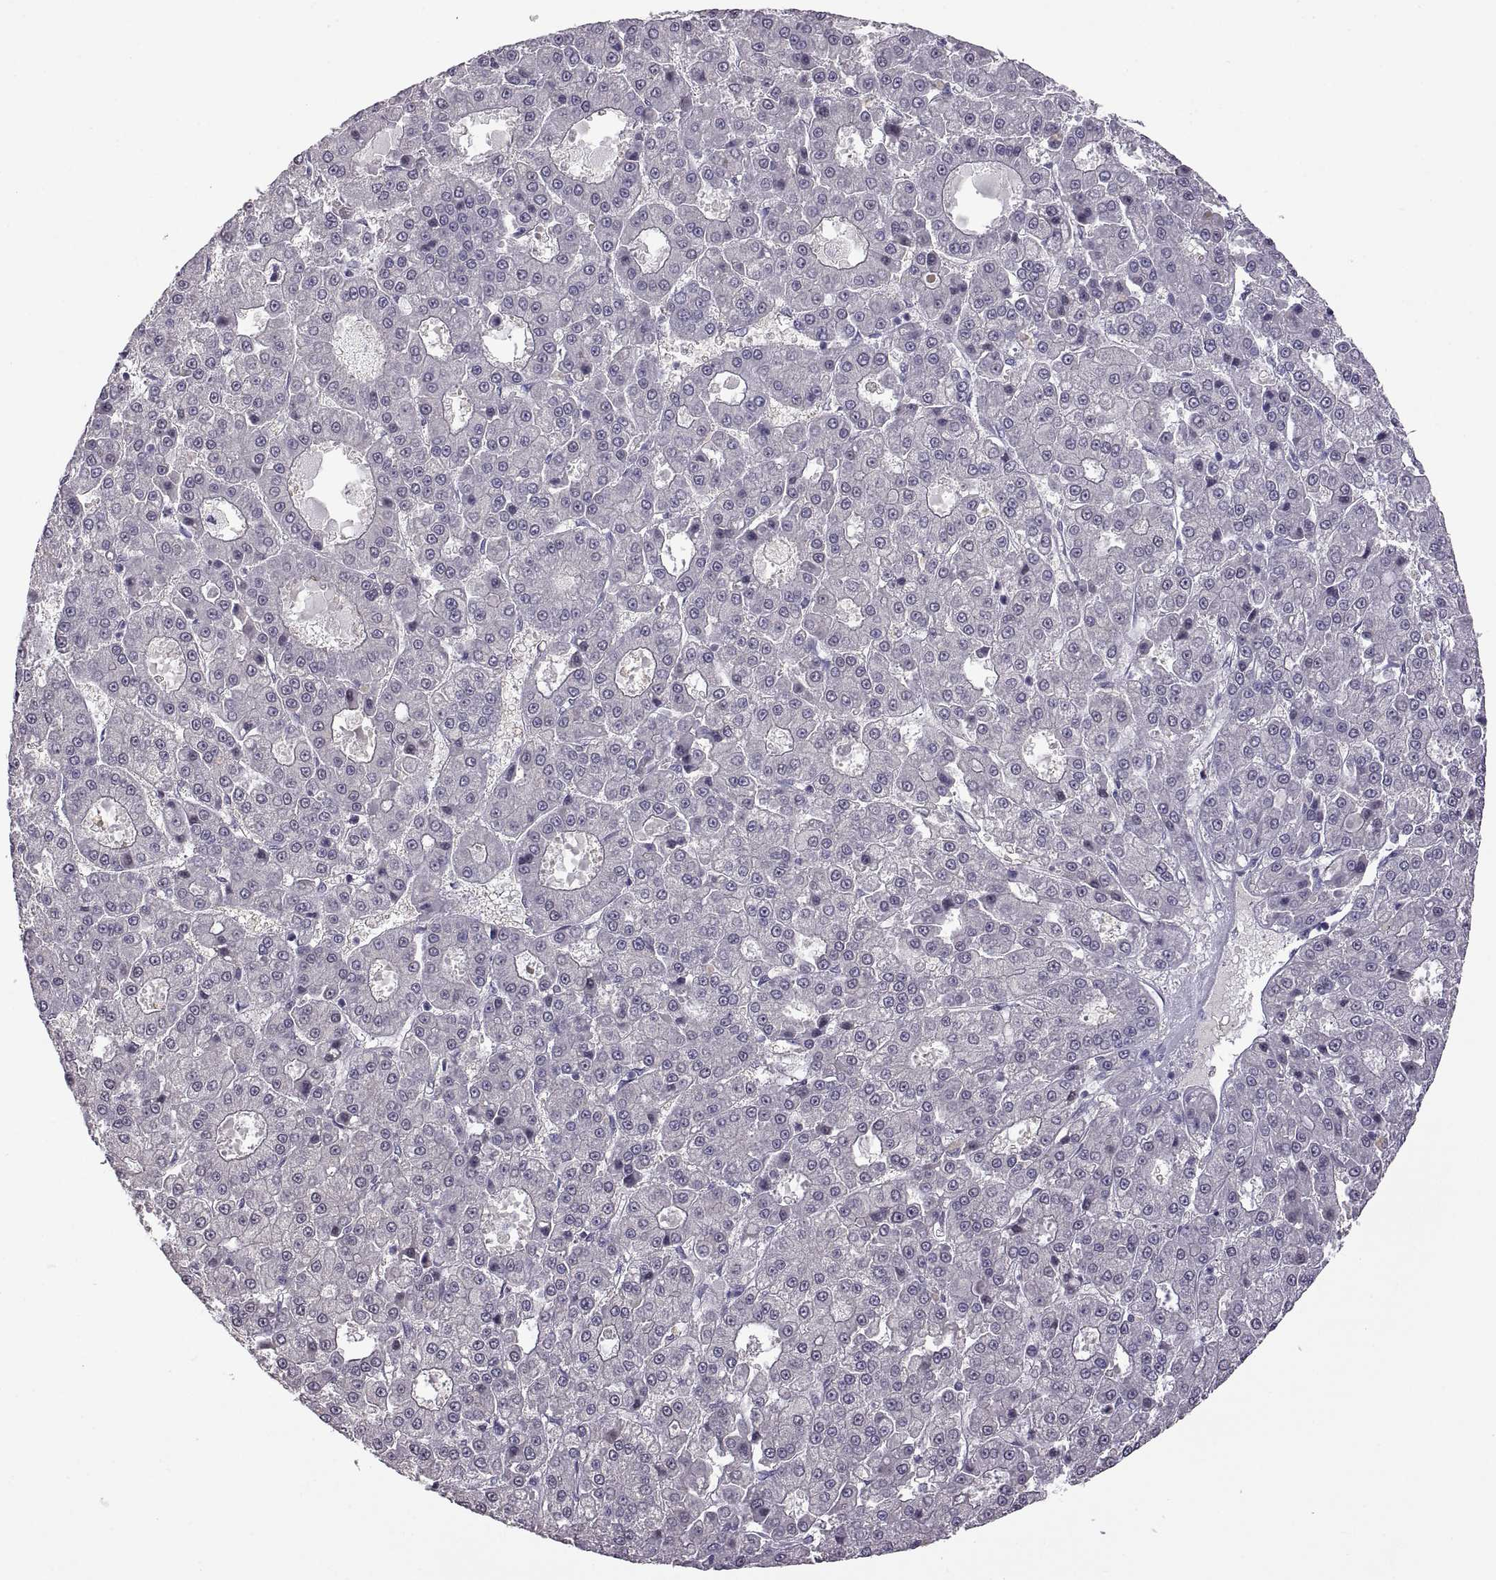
{"staining": {"intensity": "negative", "quantity": "none", "location": "none"}, "tissue": "liver cancer", "cell_type": "Tumor cells", "image_type": "cancer", "snomed": [{"axis": "morphology", "description": "Carcinoma, Hepatocellular, NOS"}, {"axis": "topography", "description": "Liver"}], "caption": "Protein analysis of liver cancer reveals no significant expression in tumor cells.", "gene": "RDM1", "patient": {"sex": "male", "age": 70}}